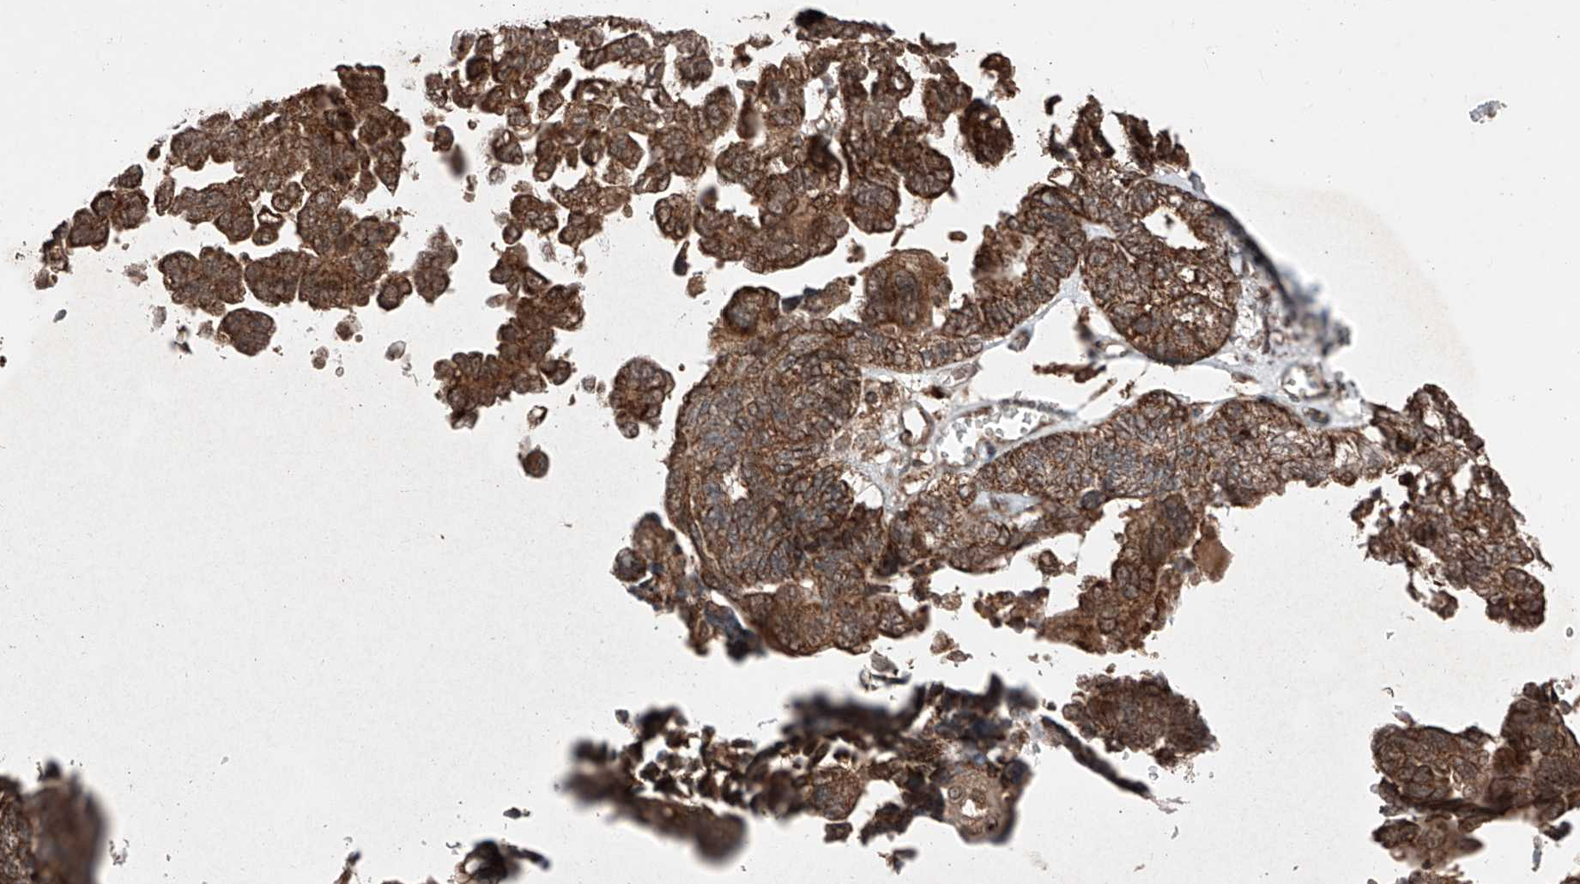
{"staining": {"intensity": "strong", "quantity": ">75%", "location": "cytoplasmic/membranous"}, "tissue": "ovarian cancer", "cell_type": "Tumor cells", "image_type": "cancer", "snomed": [{"axis": "morphology", "description": "Cystadenocarcinoma, serous, NOS"}, {"axis": "topography", "description": "Ovary"}], "caption": "An IHC photomicrograph of tumor tissue is shown. Protein staining in brown labels strong cytoplasmic/membranous positivity in ovarian serous cystadenocarcinoma within tumor cells. (IHC, brightfield microscopy, high magnification).", "gene": "ZSCAN29", "patient": {"sex": "female", "age": 79}}